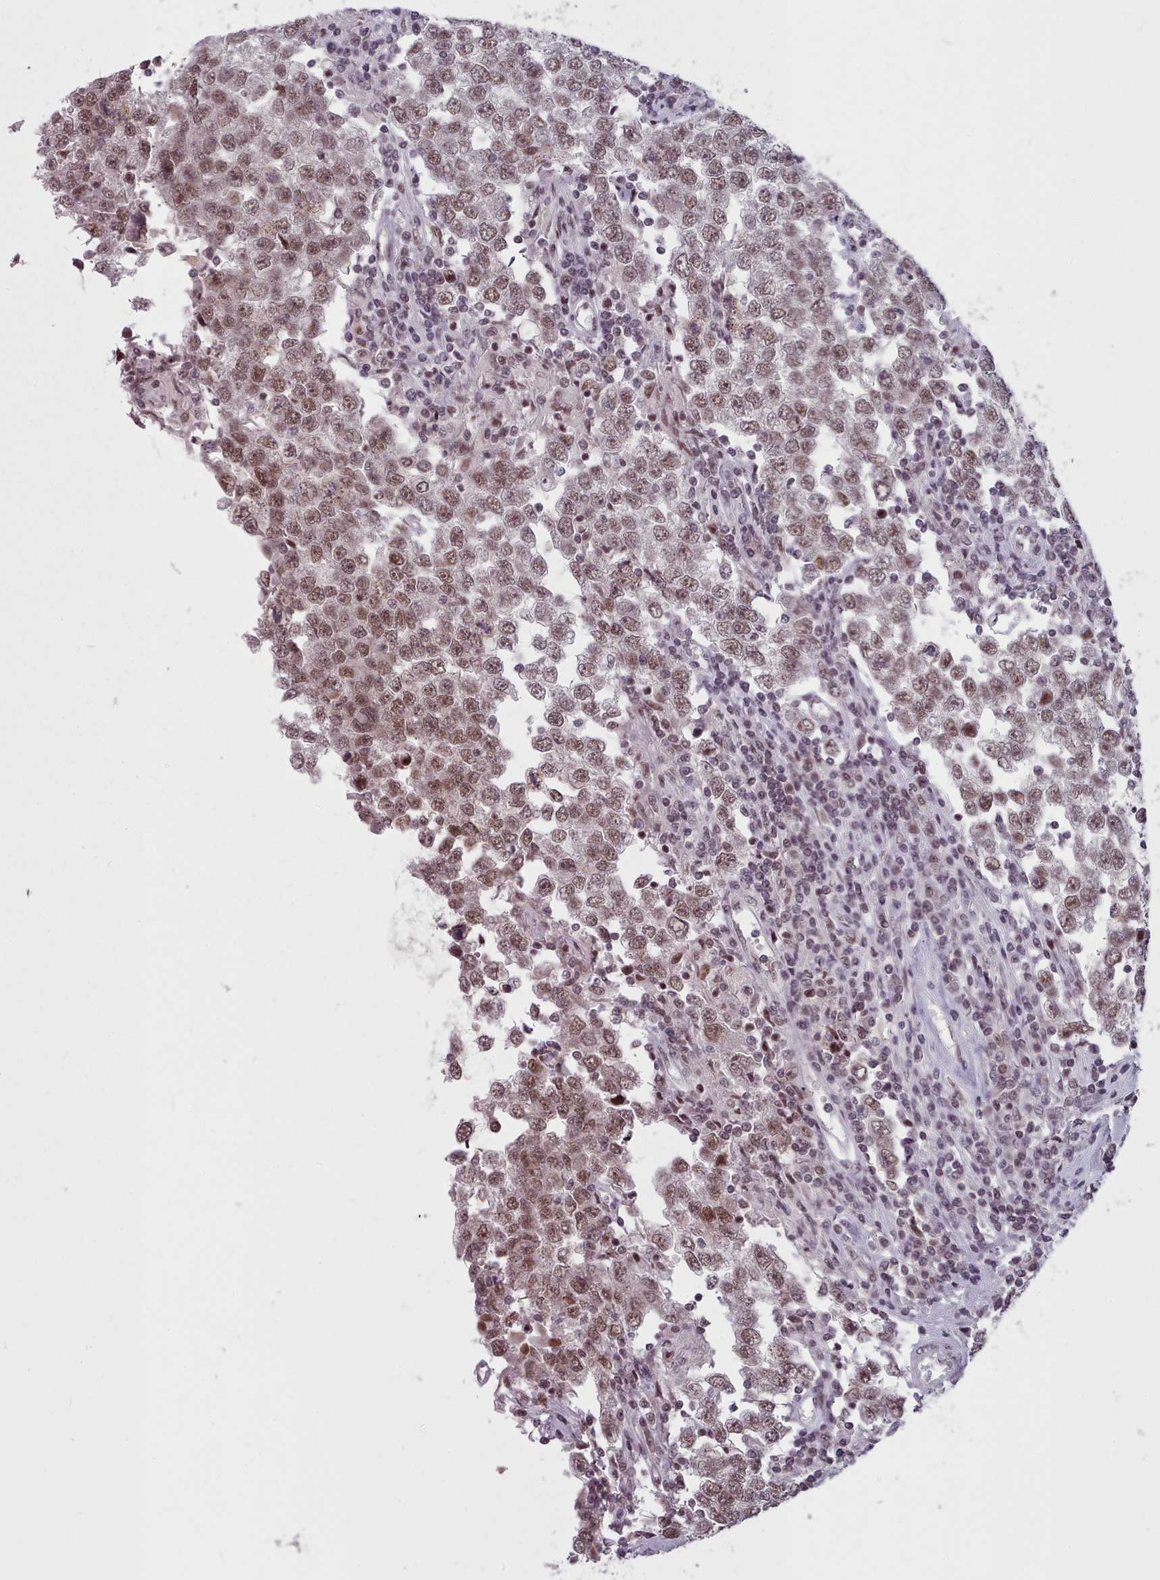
{"staining": {"intensity": "moderate", "quantity": ">75%", "location": "nuclear"}, "tissue": "testis cancer", "cell_type": "Tumor cells", "image_type": "cancer", "snomed": [{"axis": "morphology", "description": "Seminoma, NOS"}, {"axis": "morphology", "description": "Carcinoma, Embryonal, NOS"}, {"axis": "topography", "description": "Testis"}], "caption": "Seminoma (testis) stained with a protein marker exhibits moderate staining in tumor cells.", "gene": "SRSF9", "patient": {"sex": "male", "age": 28}}